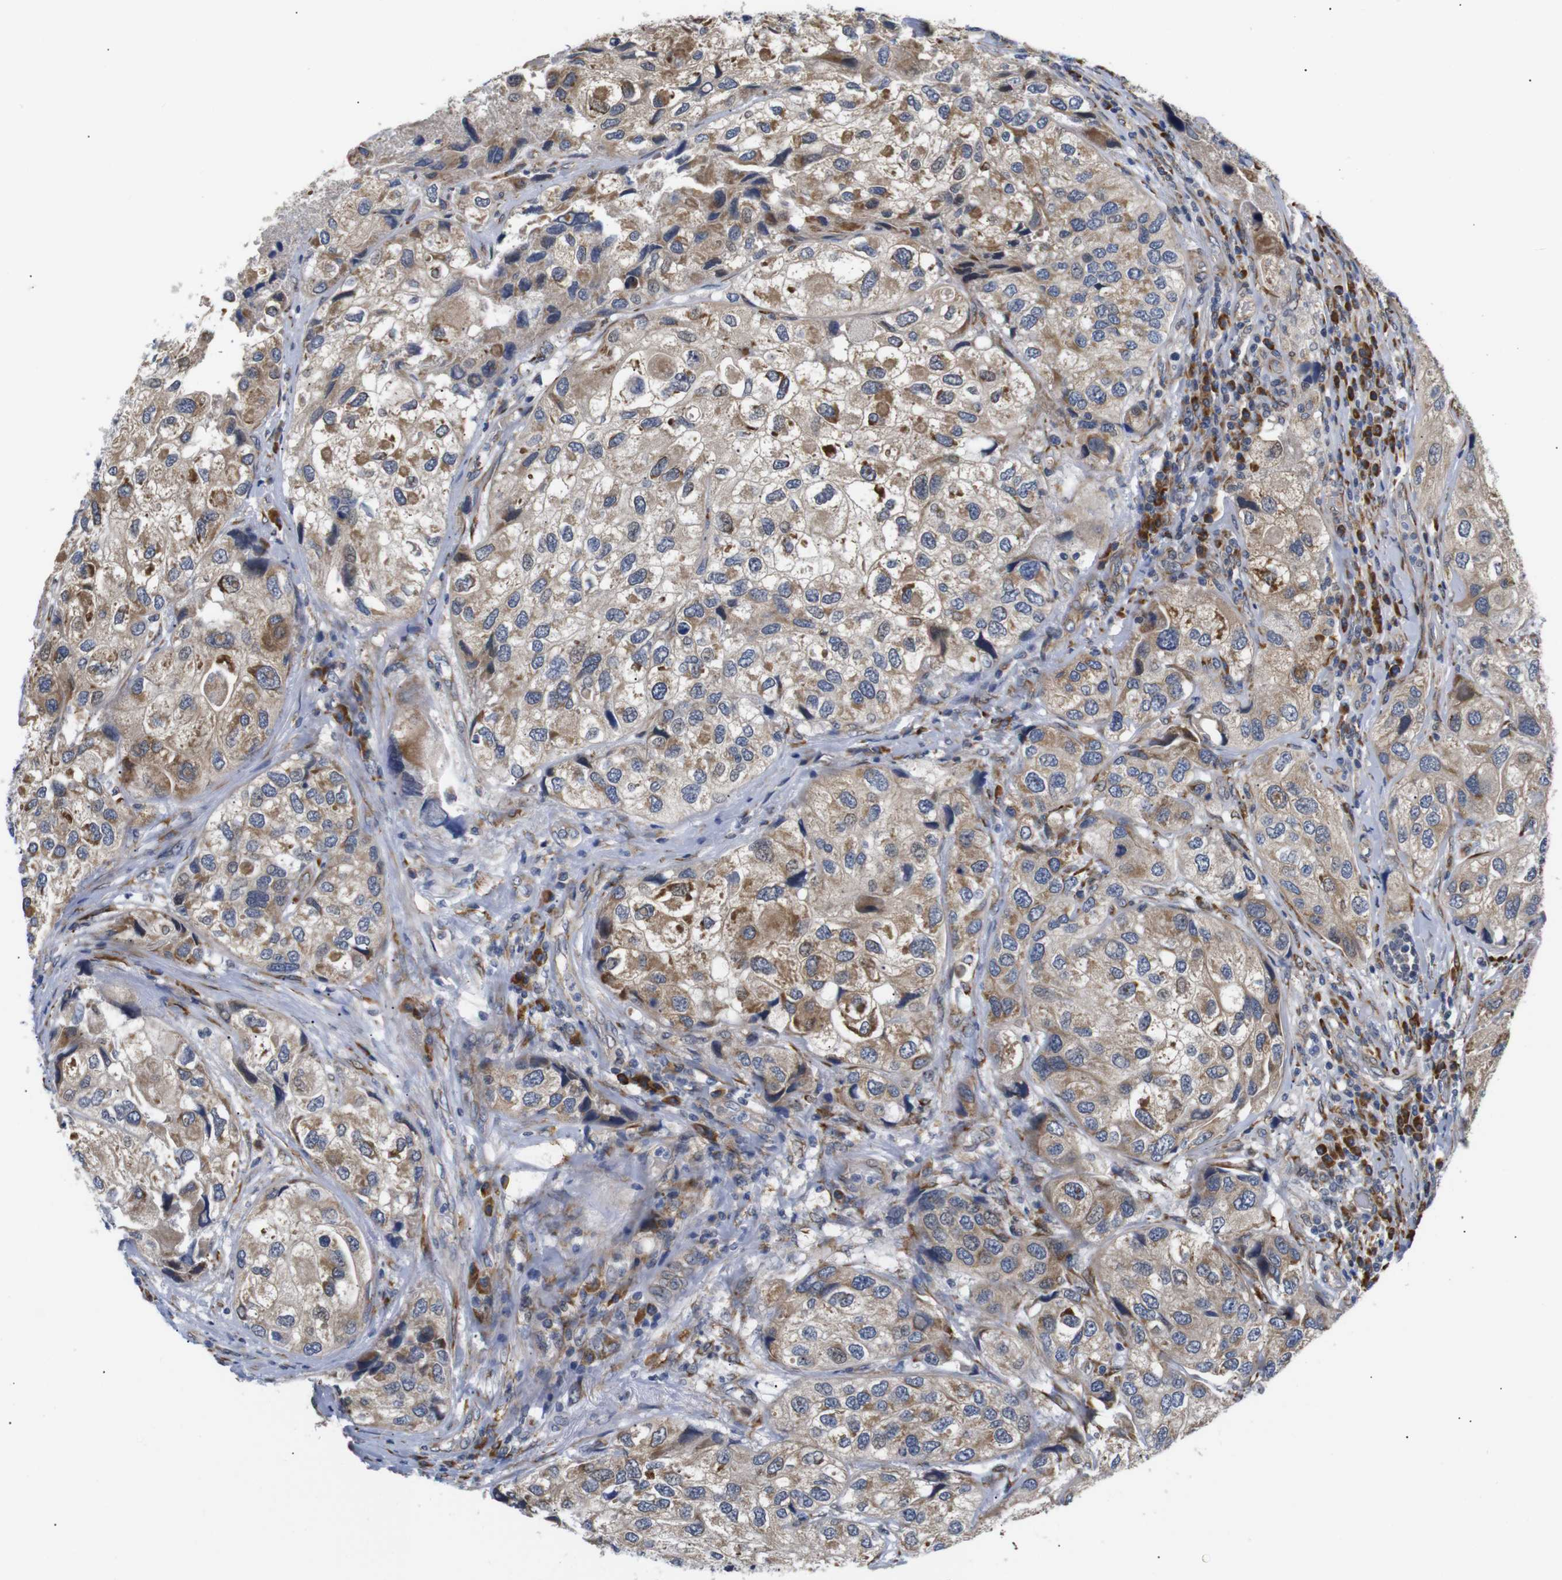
{"staining": {"intensity": "weak", "quantity": ">75%", "location": "cytoplasmic/membranous"}, "tissue": "urothelial cancer", "cell_type": "Tumor cells", "image_type": "cancer", "snomed": [{"axis": "morphology", "description": "Urothelial carcinoma, High grade"}, {"axis": "topography", "description": "Urinary bladder"}], "caption": "Tumor cells show low levels of weak cytoplasmic/membranous expression in about >75% of cells in urothelial cancer. Using DAB (3,3'-diaminobenzidine) (brown) and hematoxylin (blue) stains, captured at high magnification using brightfield microscopy.", "gene": "KANK4", "patient": {"sex": "female", "age": 64}}